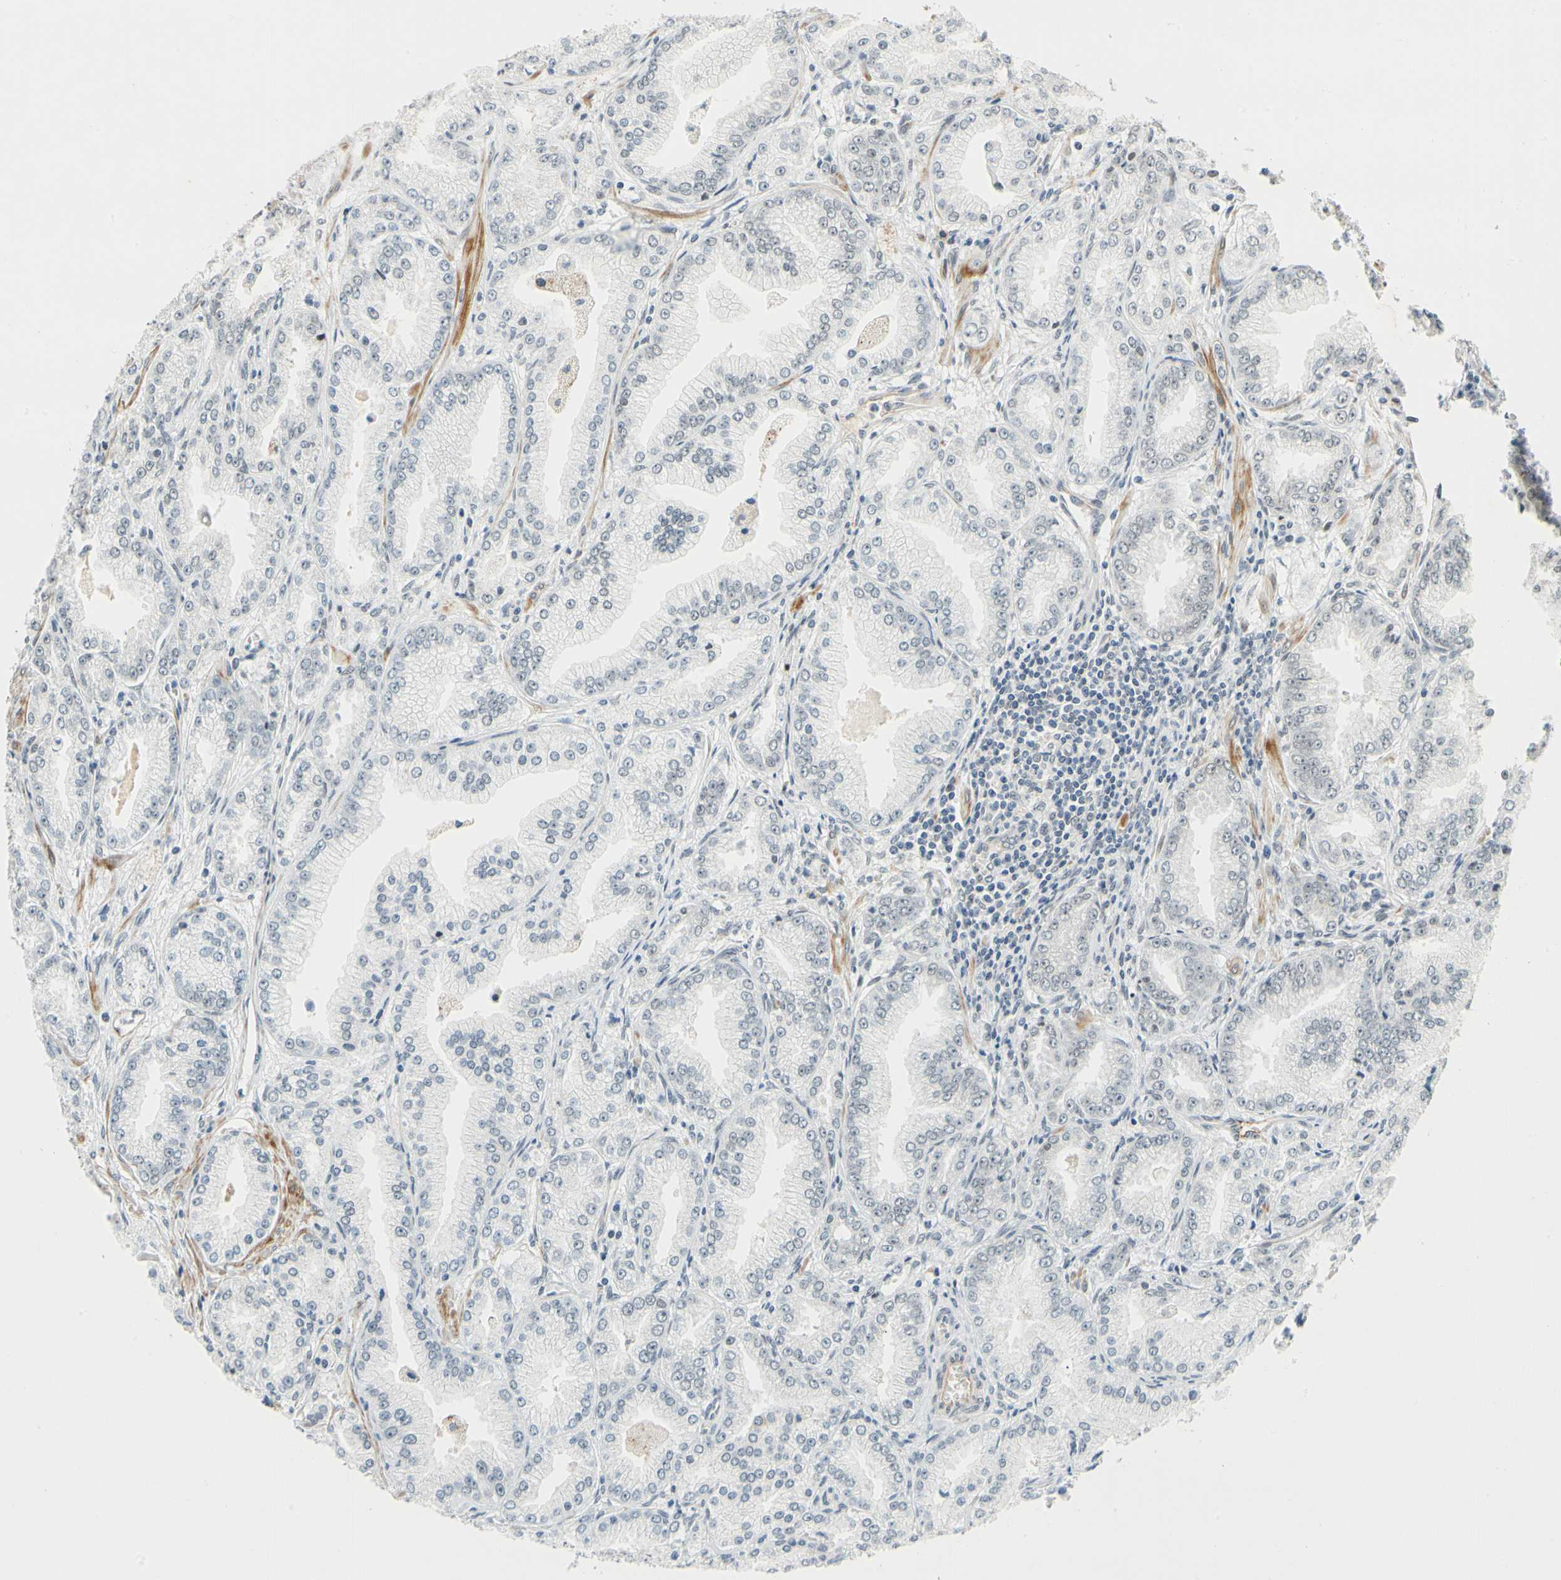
{"staining": {"intensity": "negative", "quantity": "none", "location": "none"}, "tissue": "prostate cancer", "cell_type": "Tumor cells", "image_type": "cancer", "snomed": [{"axis": "morphology", "description": "Adenocarcinoma, High grade"}, {"axis": "topography", "description": "Prostate"}], "caption": "Tumor cells show no significant protein positivity in prostate adenocarcinoma (high-grade).", "gene": "POGZ", "patient": {"sex": "male", "age": 61}}